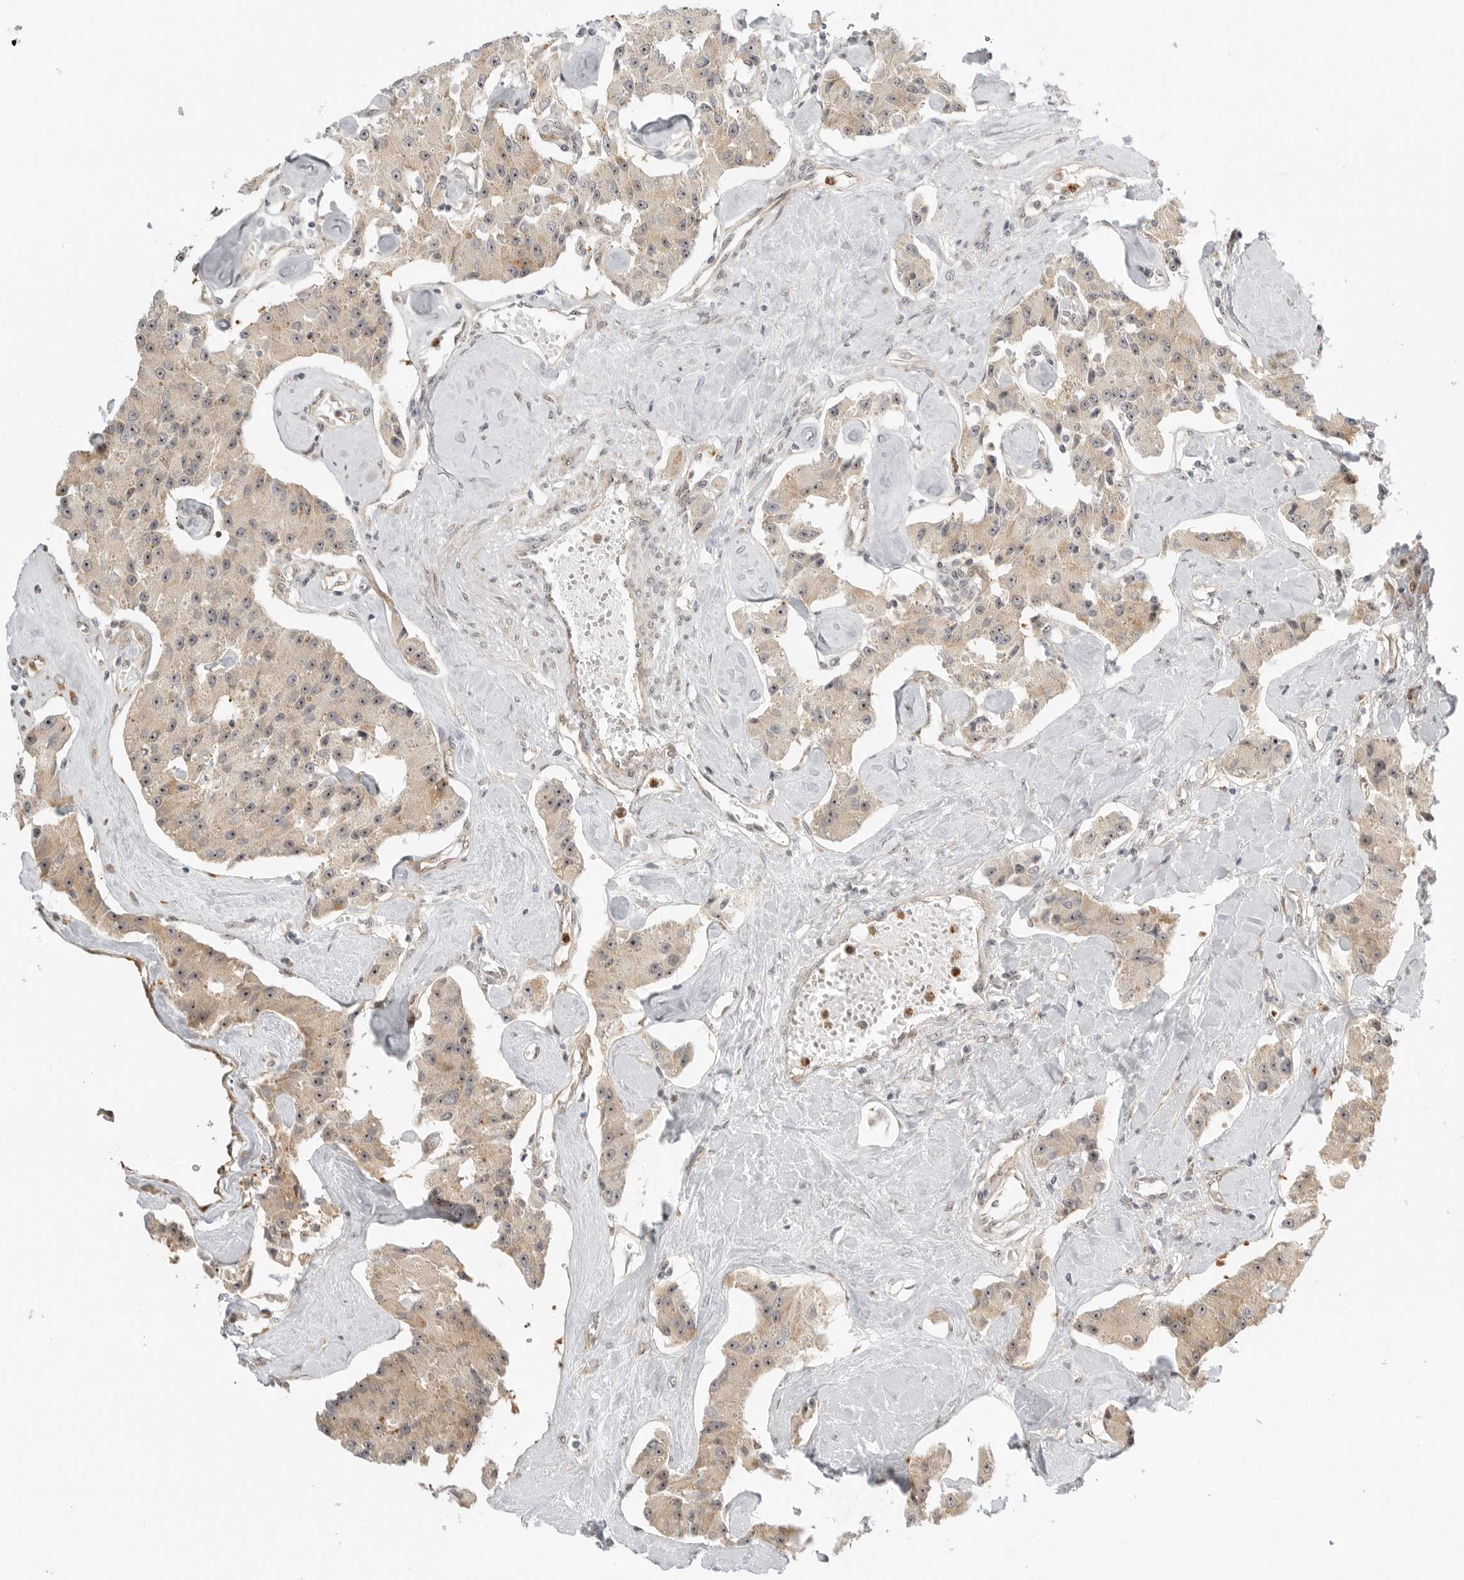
{"staining": {"intensity": "weak", "quantity": ">75%", "location": "cytoplasmic/membranous,nuclear"}, "tissue": "carcinoid", "cell_type": "Tumor cells", "image_type": "cancer", "snomed": [{"axis": "morphology", "description": "Carcinoid, malignant, NOS"}, {"axis": "topography", "description": "Pancreas"}], "caption": "Weak cytoplasmic/membranous and nuclear staining for a protein is appreciated in about >75% of tumor cells of carcinoid (malignant) using IHC.", "gene": "DSCC1", "patient": {"sex": "male", "age": 41}}